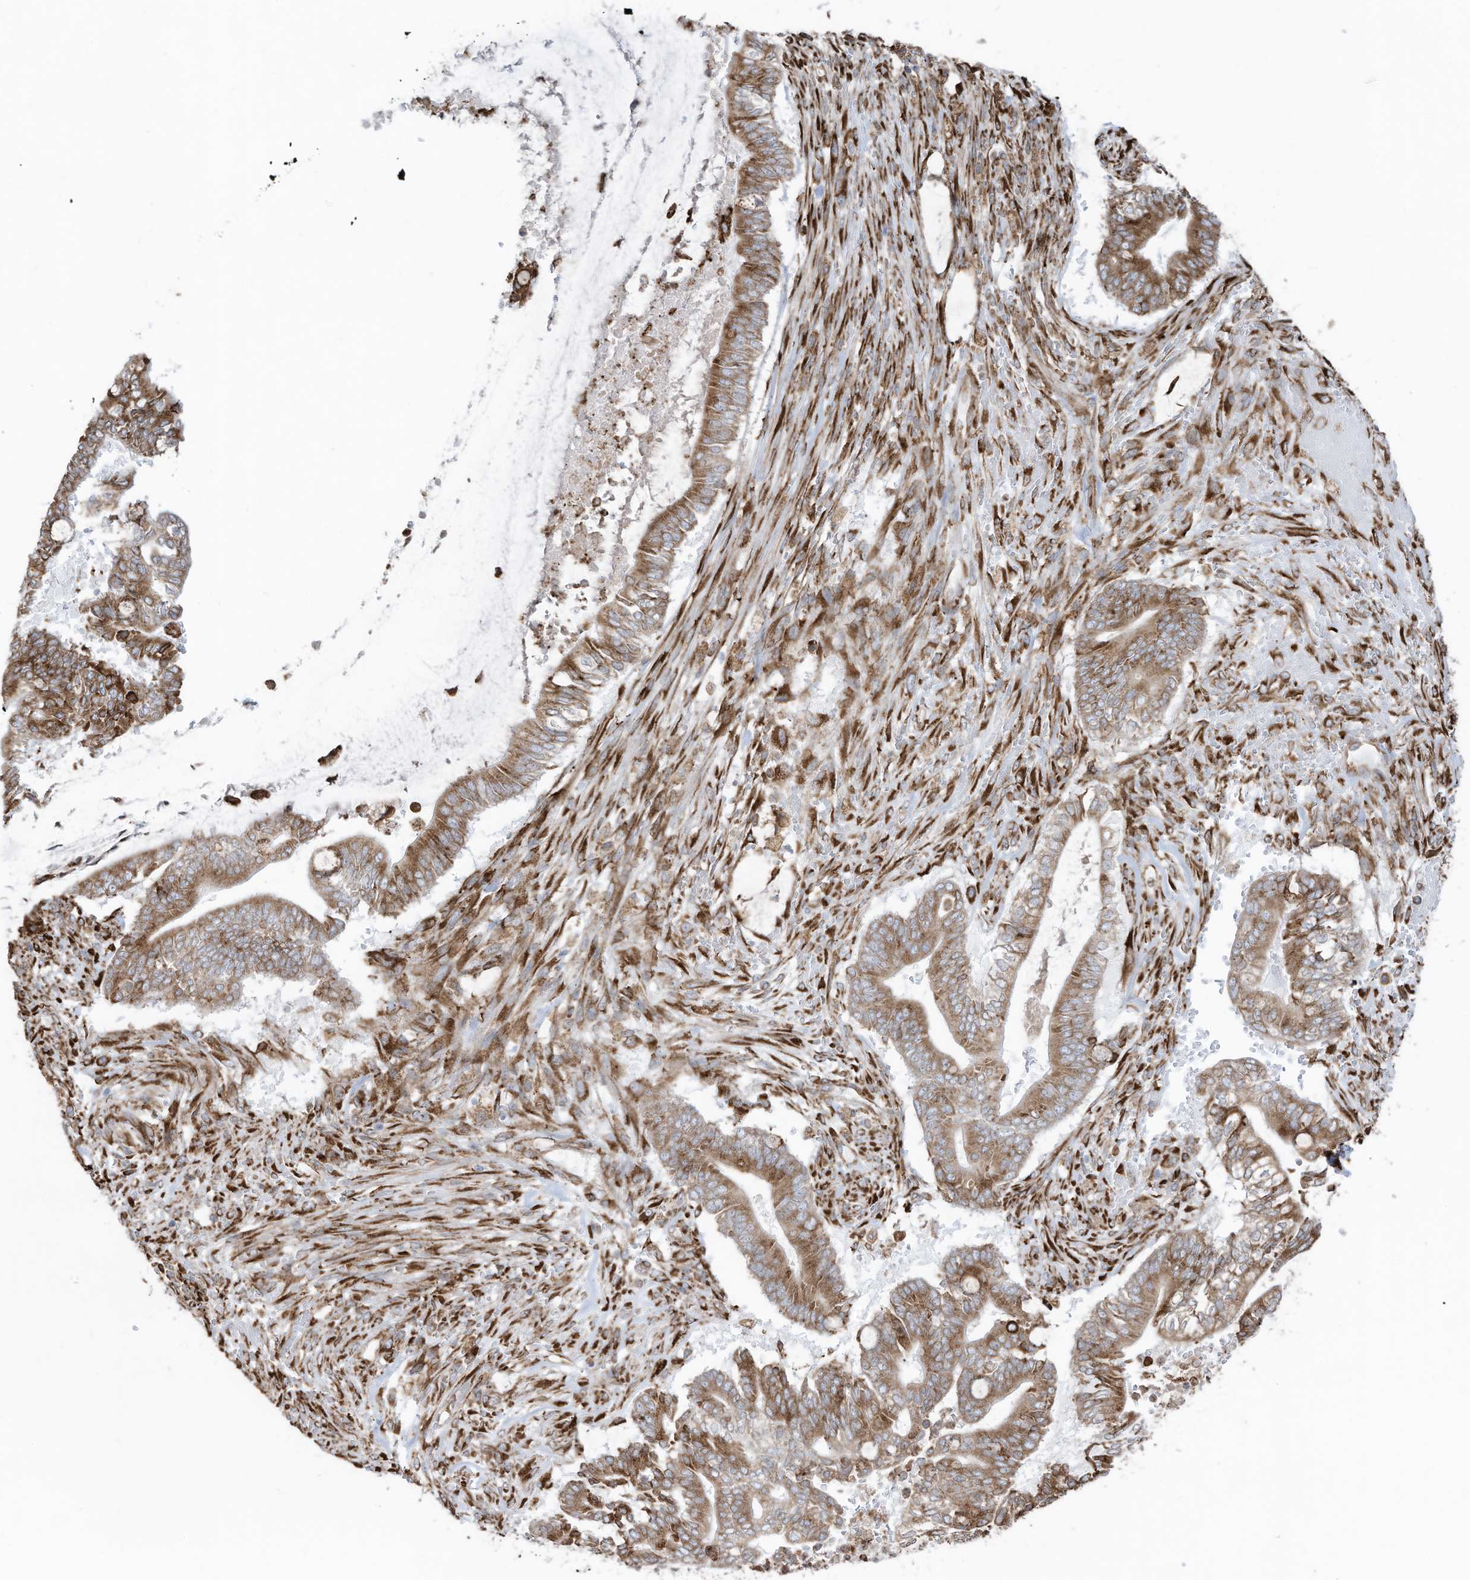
{"staining": {"intensity": "moderate", "quantity": ">75%", "location": "cytoplasmic/membranous"}, "tissue": "pancreatic cancer", "cell_type": "Tumor cells", "image_type": "cancer", "snomed": [{"axis": "morphology", "description": "Adenocarcinoma, NOS"}, {"axis": "topography", "description": "Pancreas"}], "caption": "Protein expression by immunohistochemistry demonstrates moderate cytoplasmic/membranous expression in approximately >75% of tumor cells in pancreatic cancer (adenocarcinoma).", "gene": "ZNF354C", "patient": {"sex": "male", "age": 68}}